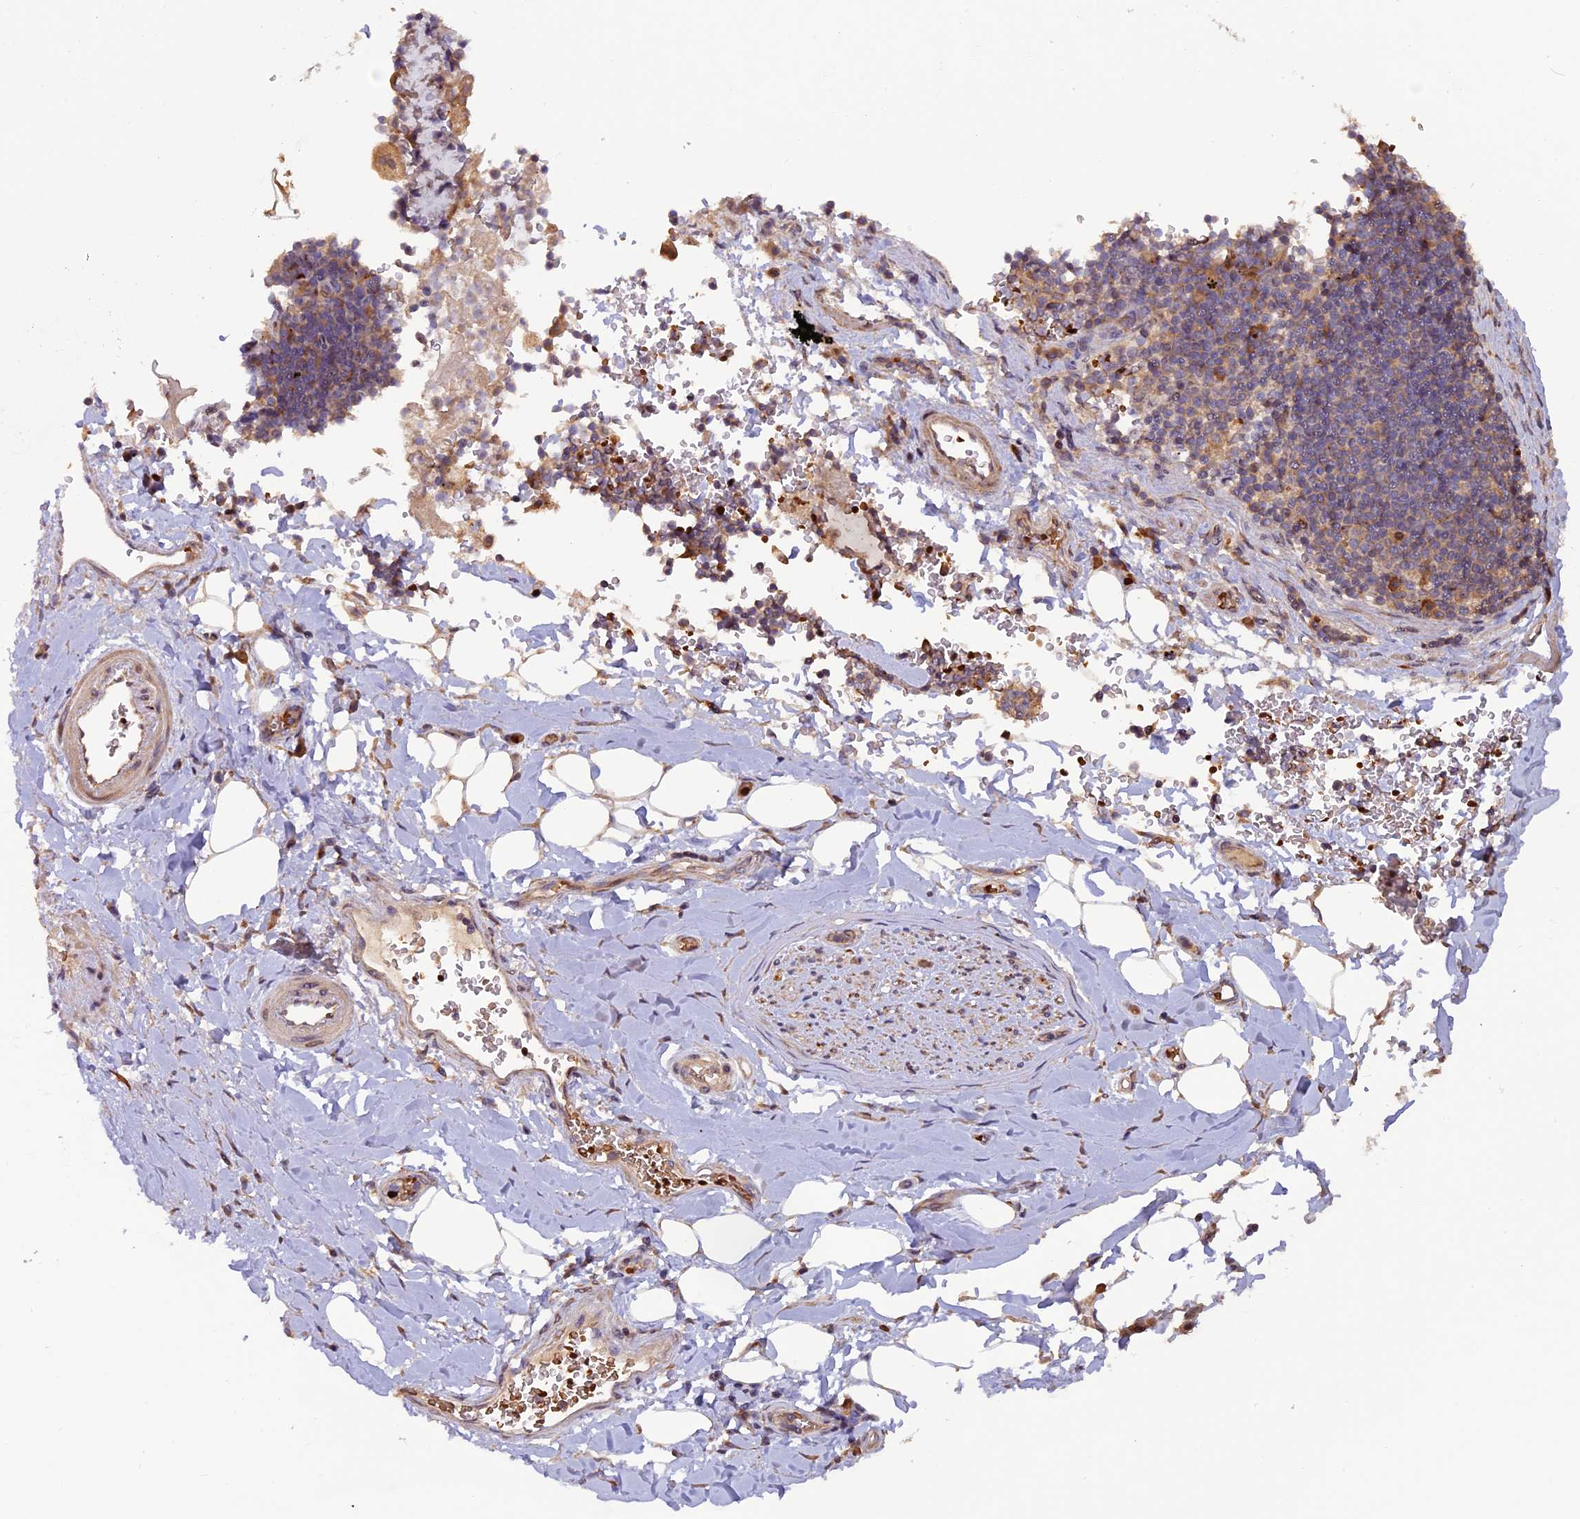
{"staining": {"intensity": "negative", "quantity": "none", "location": "none"}, "tissue": "adipose tissue", "cell_type": "Adipocytes", "image_type": "normal", "snomed": [{"axis": "morphology", "description": "Normal tissue, NOS"}, {"axis": "topography", "description": "Lymph node"}, {"axis": "topography", "description": "Cartilage tissue"}, {"axis": "topography", "description": "Bronchus"}], "caption": "An image of adipose tissue stained for a protein demonstrates no brown staining in adipocytes. (DAB (3,3'-diaminobenzidine) immunohistochemistry visualized using brightfield microscopy, high magnification).", "gene": "CCDC9B", "patient": {"sex": "male", "age": 63}}